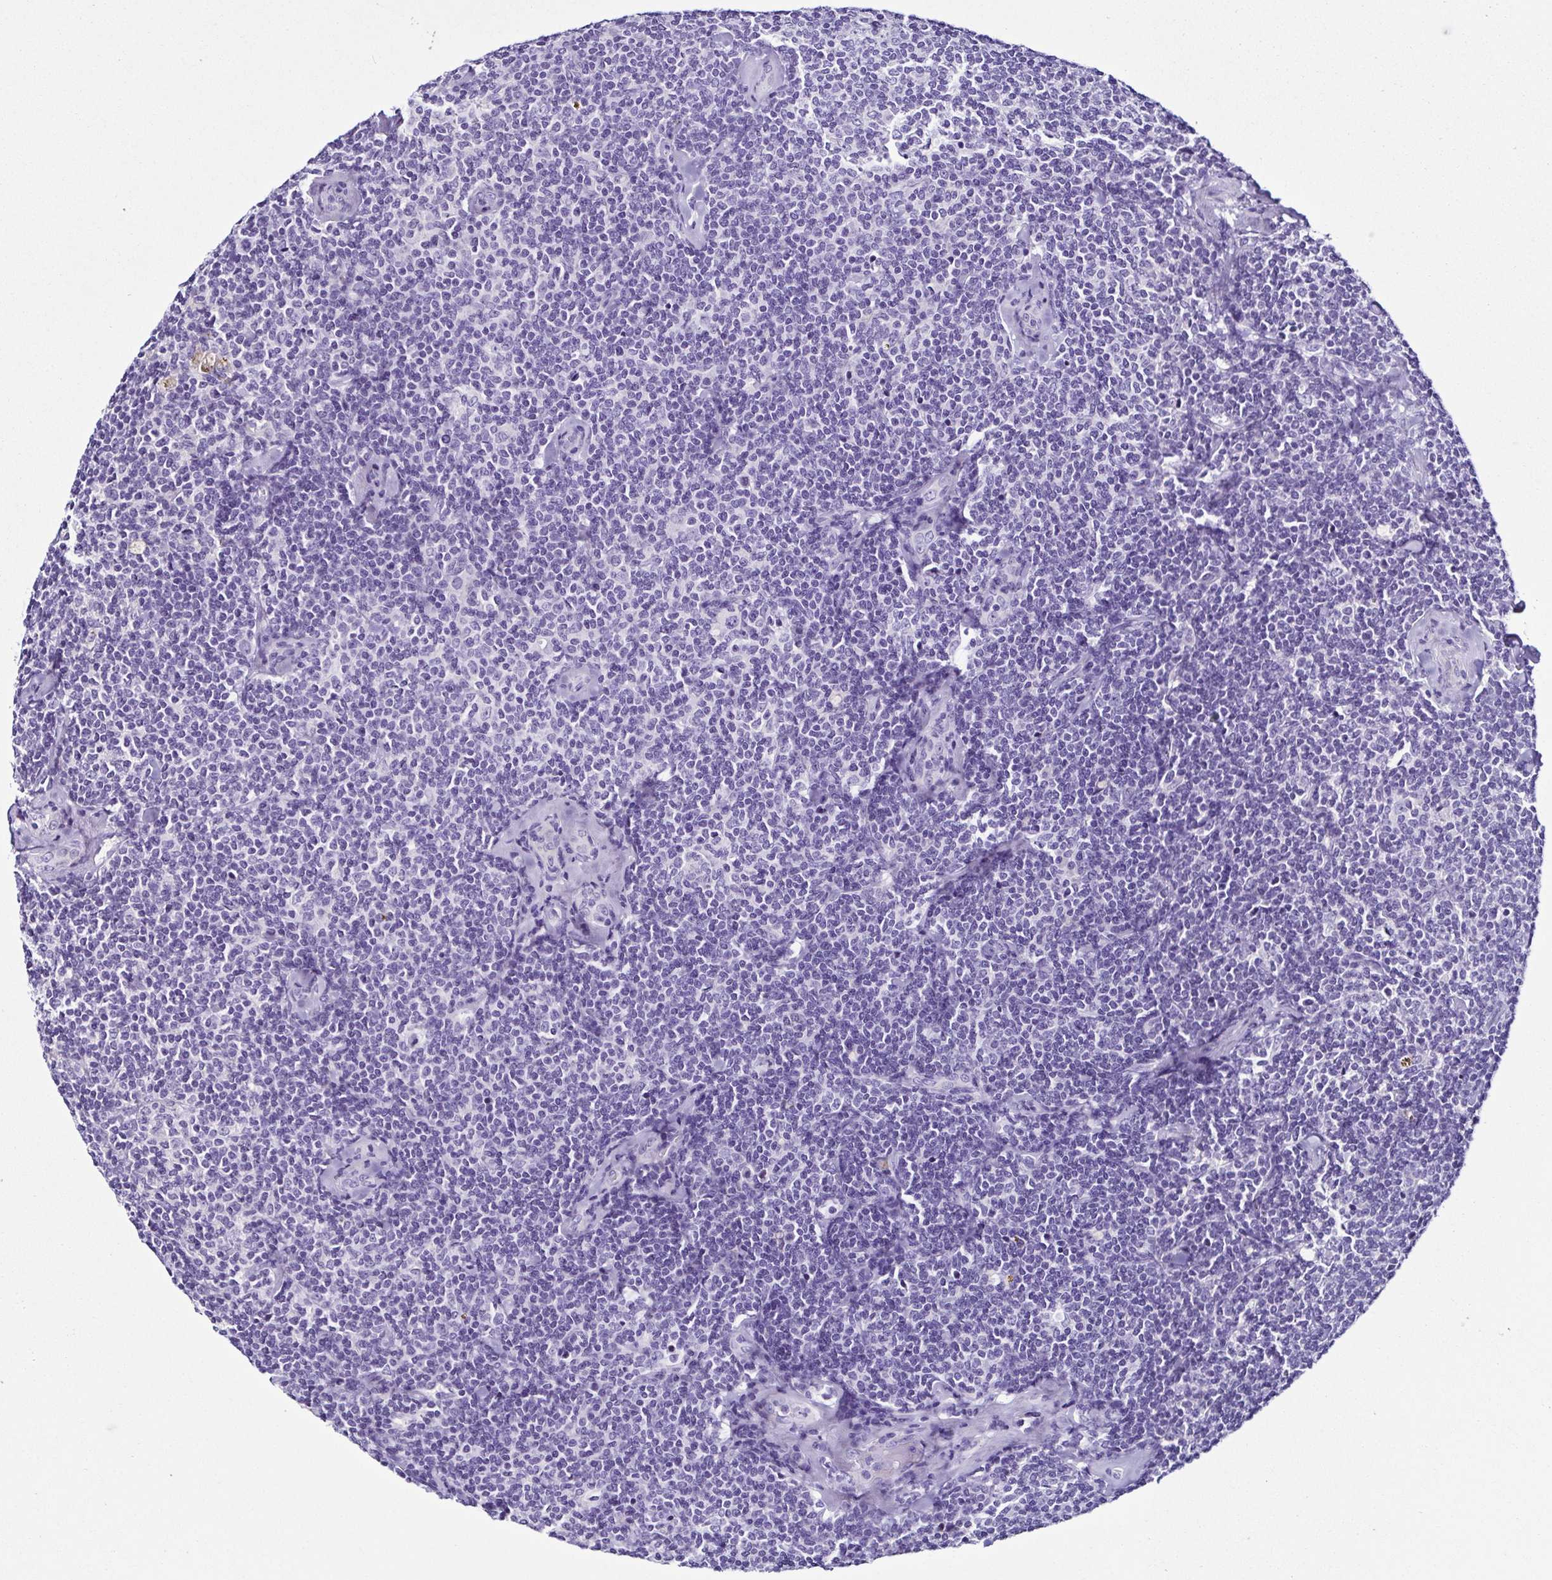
{"staining": {"intensity": "negative", "quantity": "none", "location": "none"}, "tissue": "lymphoma", "cell_type": "Tumor cells", "image_type": "cancer", "snomed": [{"axis": "morphology", "description": "Malignant lymphoma, non-Hodgkin's type, Low grade"}, {"axis": "topography", "description": "Lymph node"}], "caption": "An image of lymphoma stained for a protein displays no brown staining in tumor cells.", "gene": "SRL", "patient": {"sex": "female", "age": 56}}